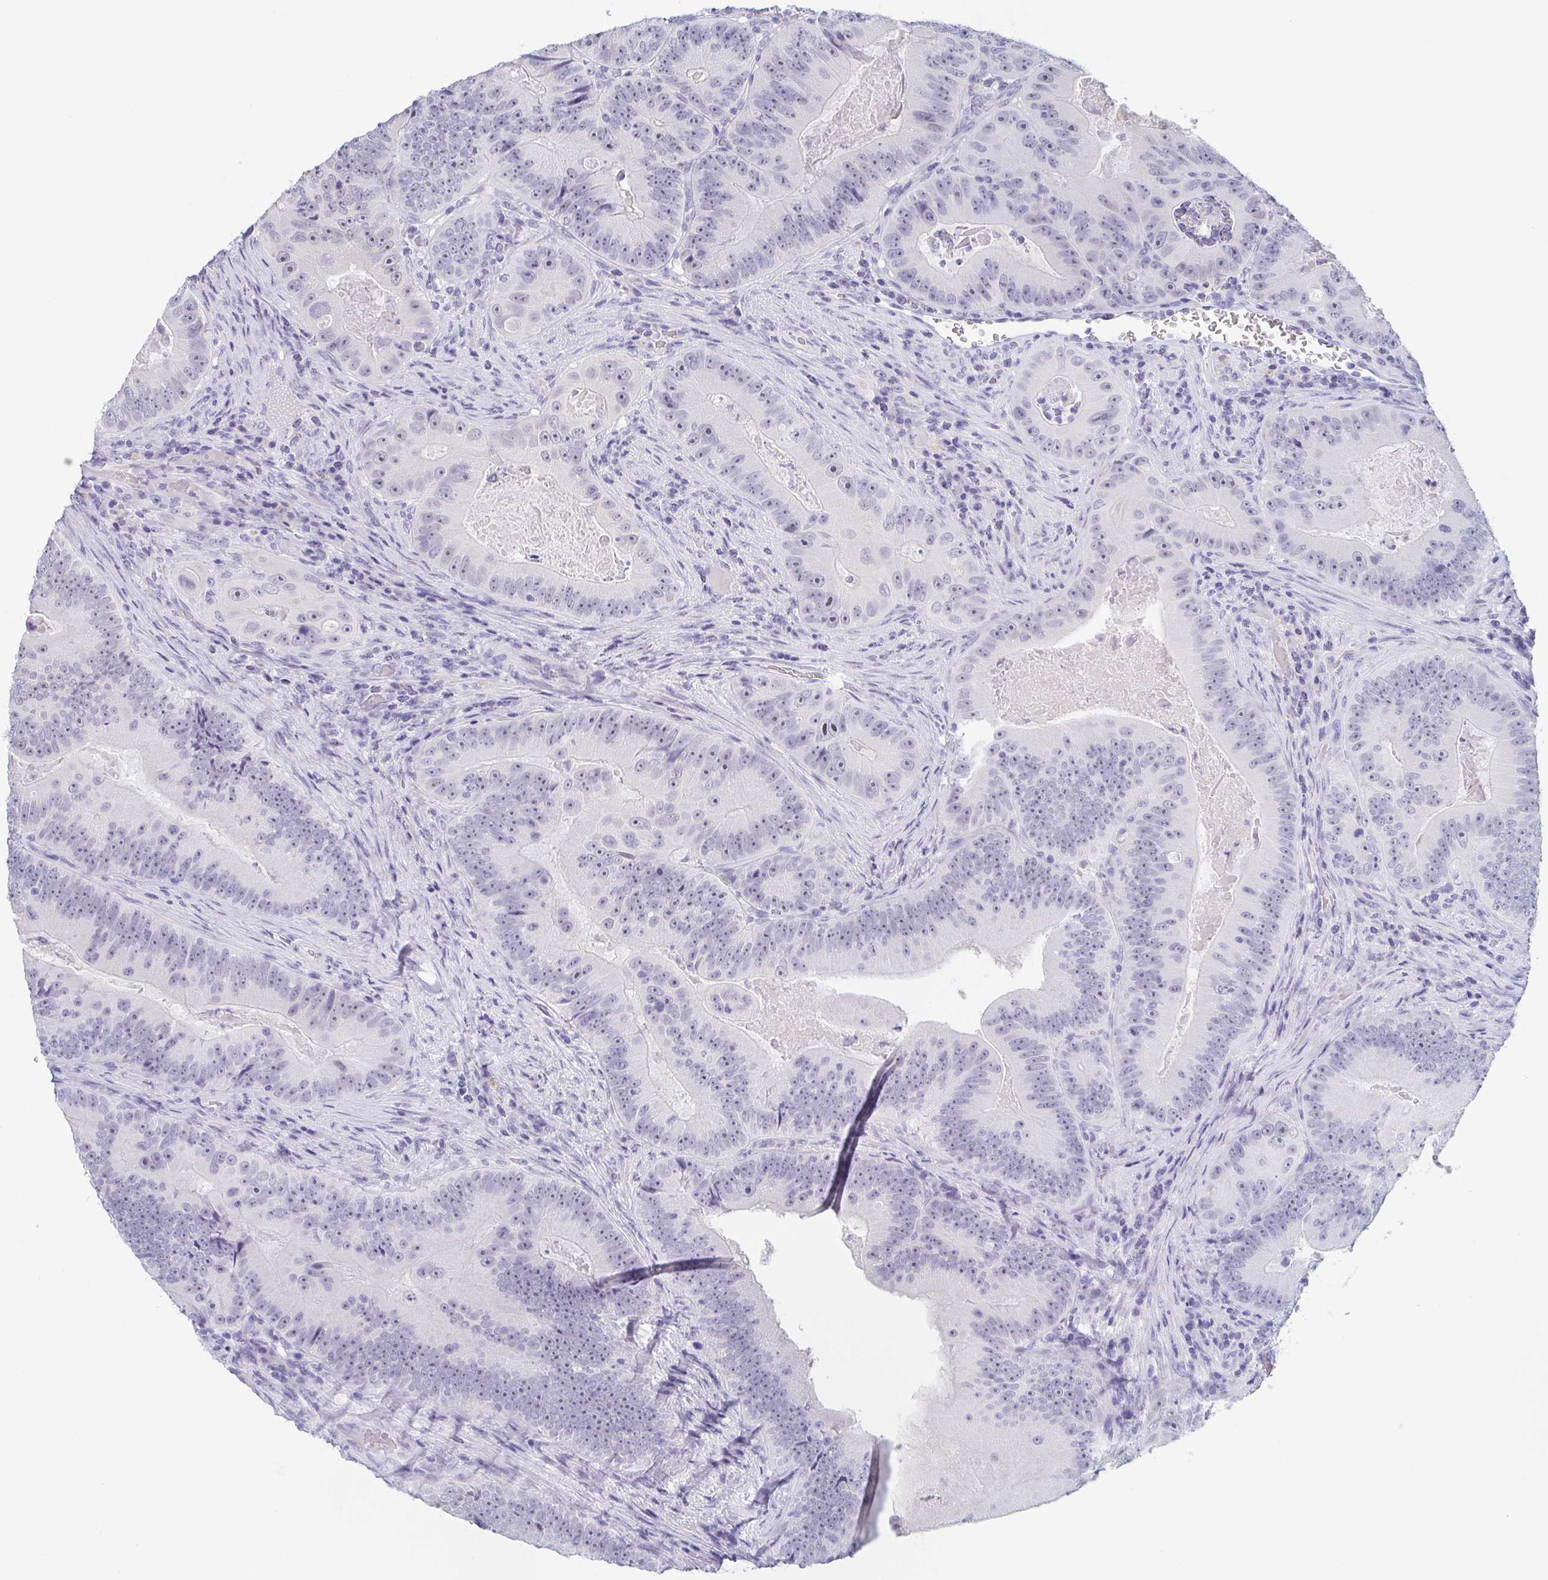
{"staining": {"intensity": "negative", "quantity": "none", "location": "none"}, "tissue": "colorectal cancer", "cell_type": "Tumor cells", "image_type": "cancer", "snomed": [{"axis": "morphology", "description": "Adenocarcinoma, NOS"}, {"axis": "topography", "description": "Colon"}], "caption": "A histopathology image of human colorectal cancer is negative for staining in tumor cells.", "gene": "REG4", "patient": {"sex": "female", "age": 86}}